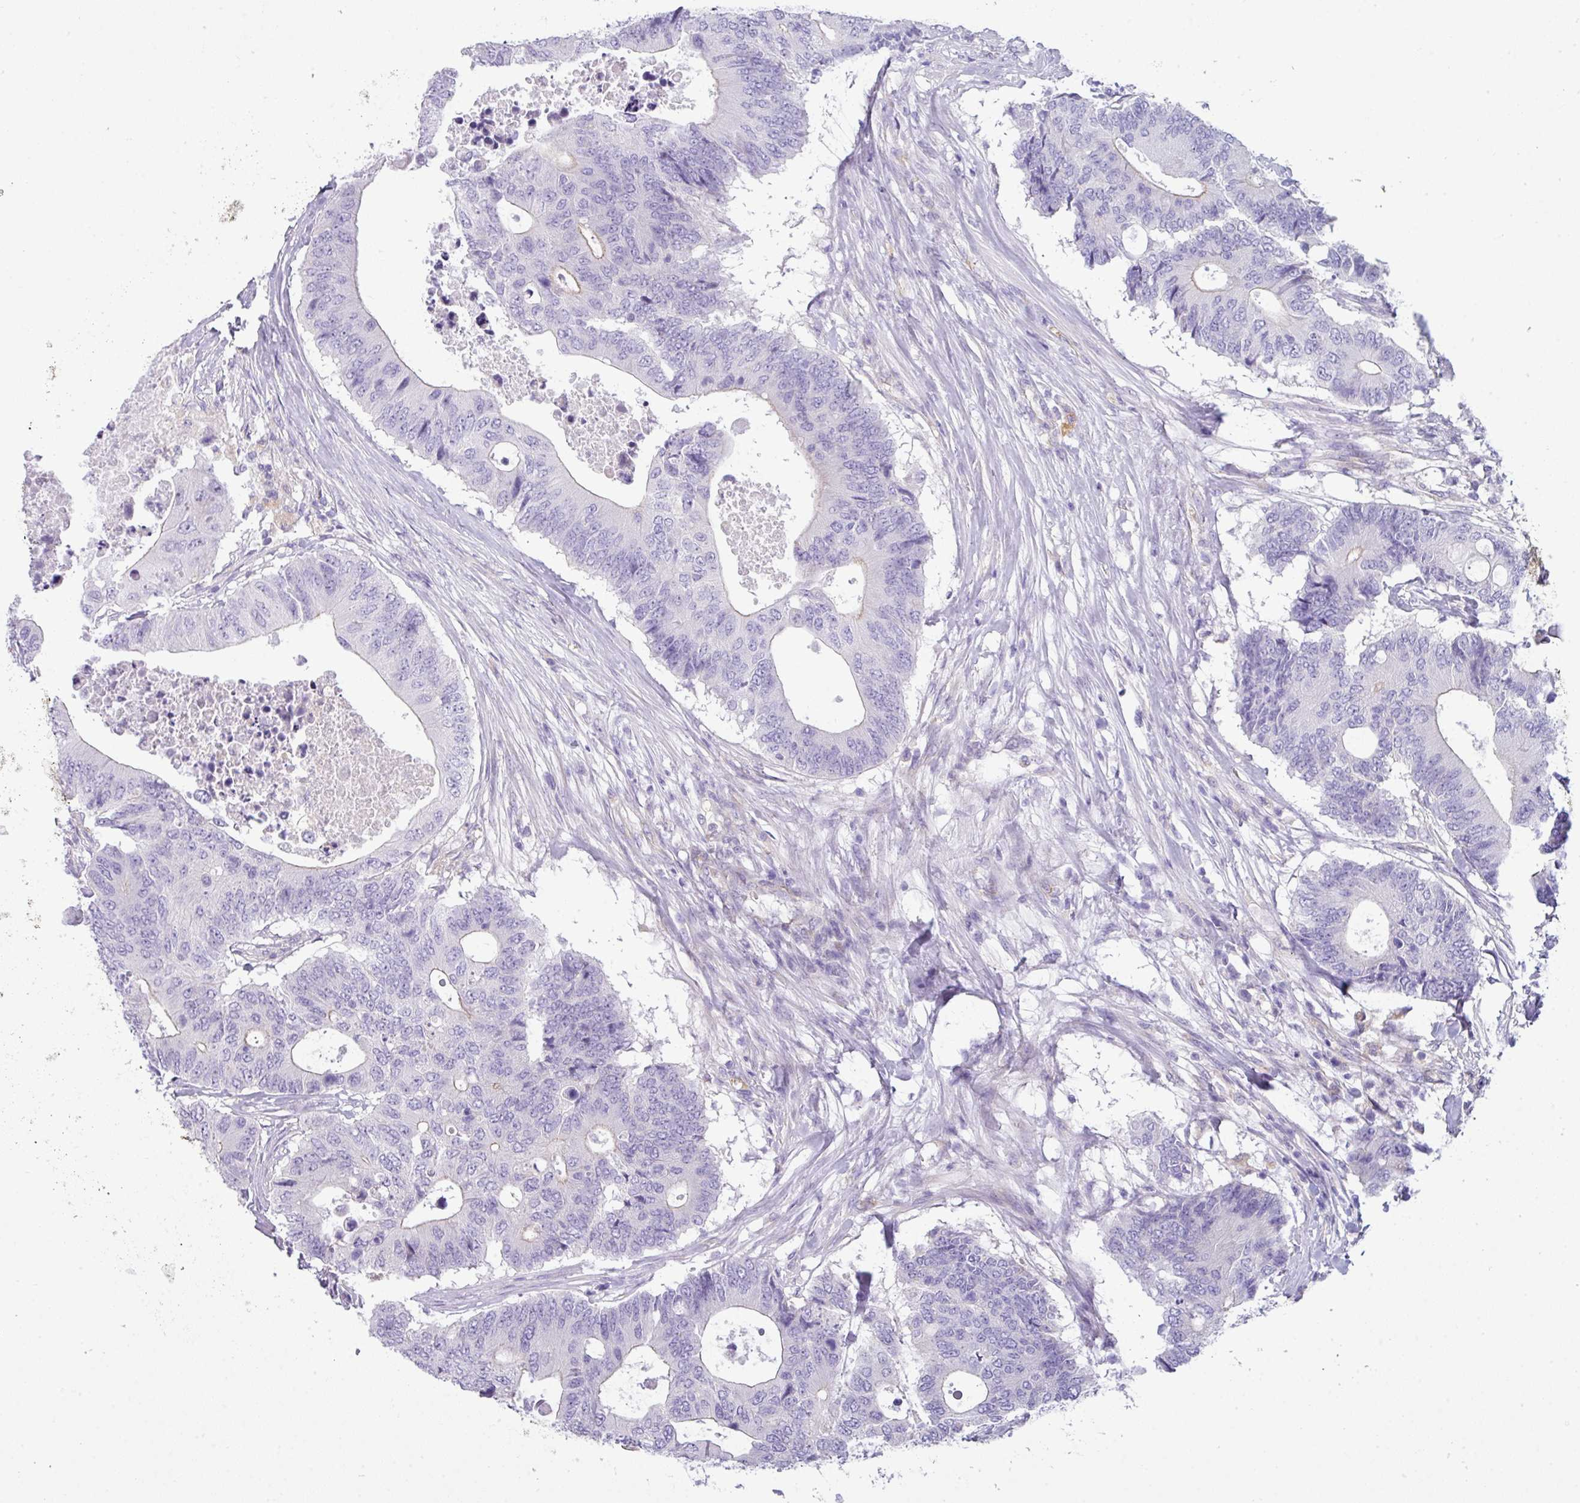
{"staining": {"intensity": "negative", "quantity": "none", "location": "none"}, "tissue": "colorectal cancer", "cell_type": "Tumor cells", "image_type": "cancer", "snomed": [{"axis": "morphology", "description": "Adenocarcinoma, NOS"}, {"axis": "topography", "description": "Colon"}], "caption": "A micrograph of human colorectal adenocarcinoma is negative for staining in tumor cells. Nuclei are stained in blue.", "gene": "ABCC5", "patient": {"sex": "male", "age": 71}}